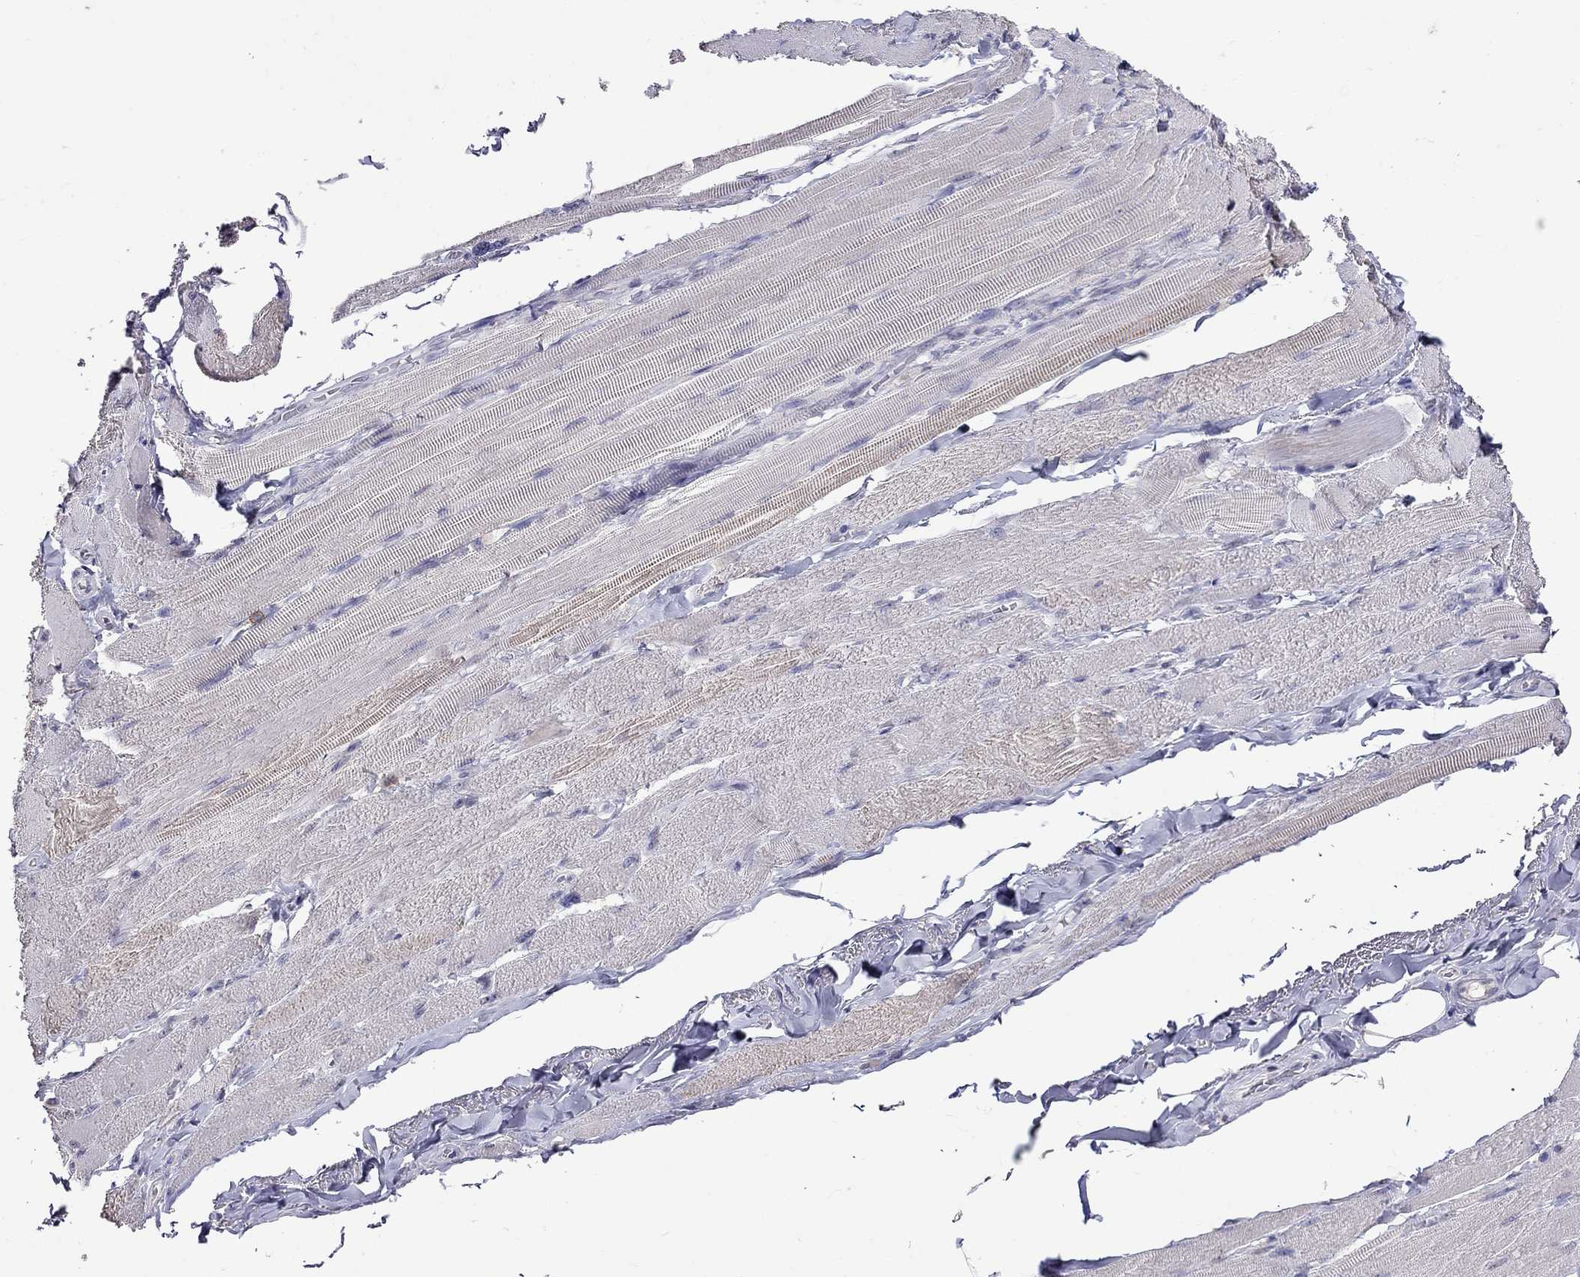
{"staining": {"intensity": "negative", "quantity": "none", "location": "none"}, "tissue": "skeletal muscle", "cell_type": "Myocytes", "image_type": "normal", "snomed": [{"axis": "morphology", "description": "Normal tissue, NOS"}, {"axis": "topography", "description": "Skeletal muscle"}, {"axis": "topography", "description": "Anal"}, {"axis": "topography", "description": "Peripheral nerve tissue"}], "caption": "Immunohistochemical staining of benign skeletal muscle shows no significant staining in myocytes.", "gene": "CD8B", "patient": {"sex": "male", "age": 53}}